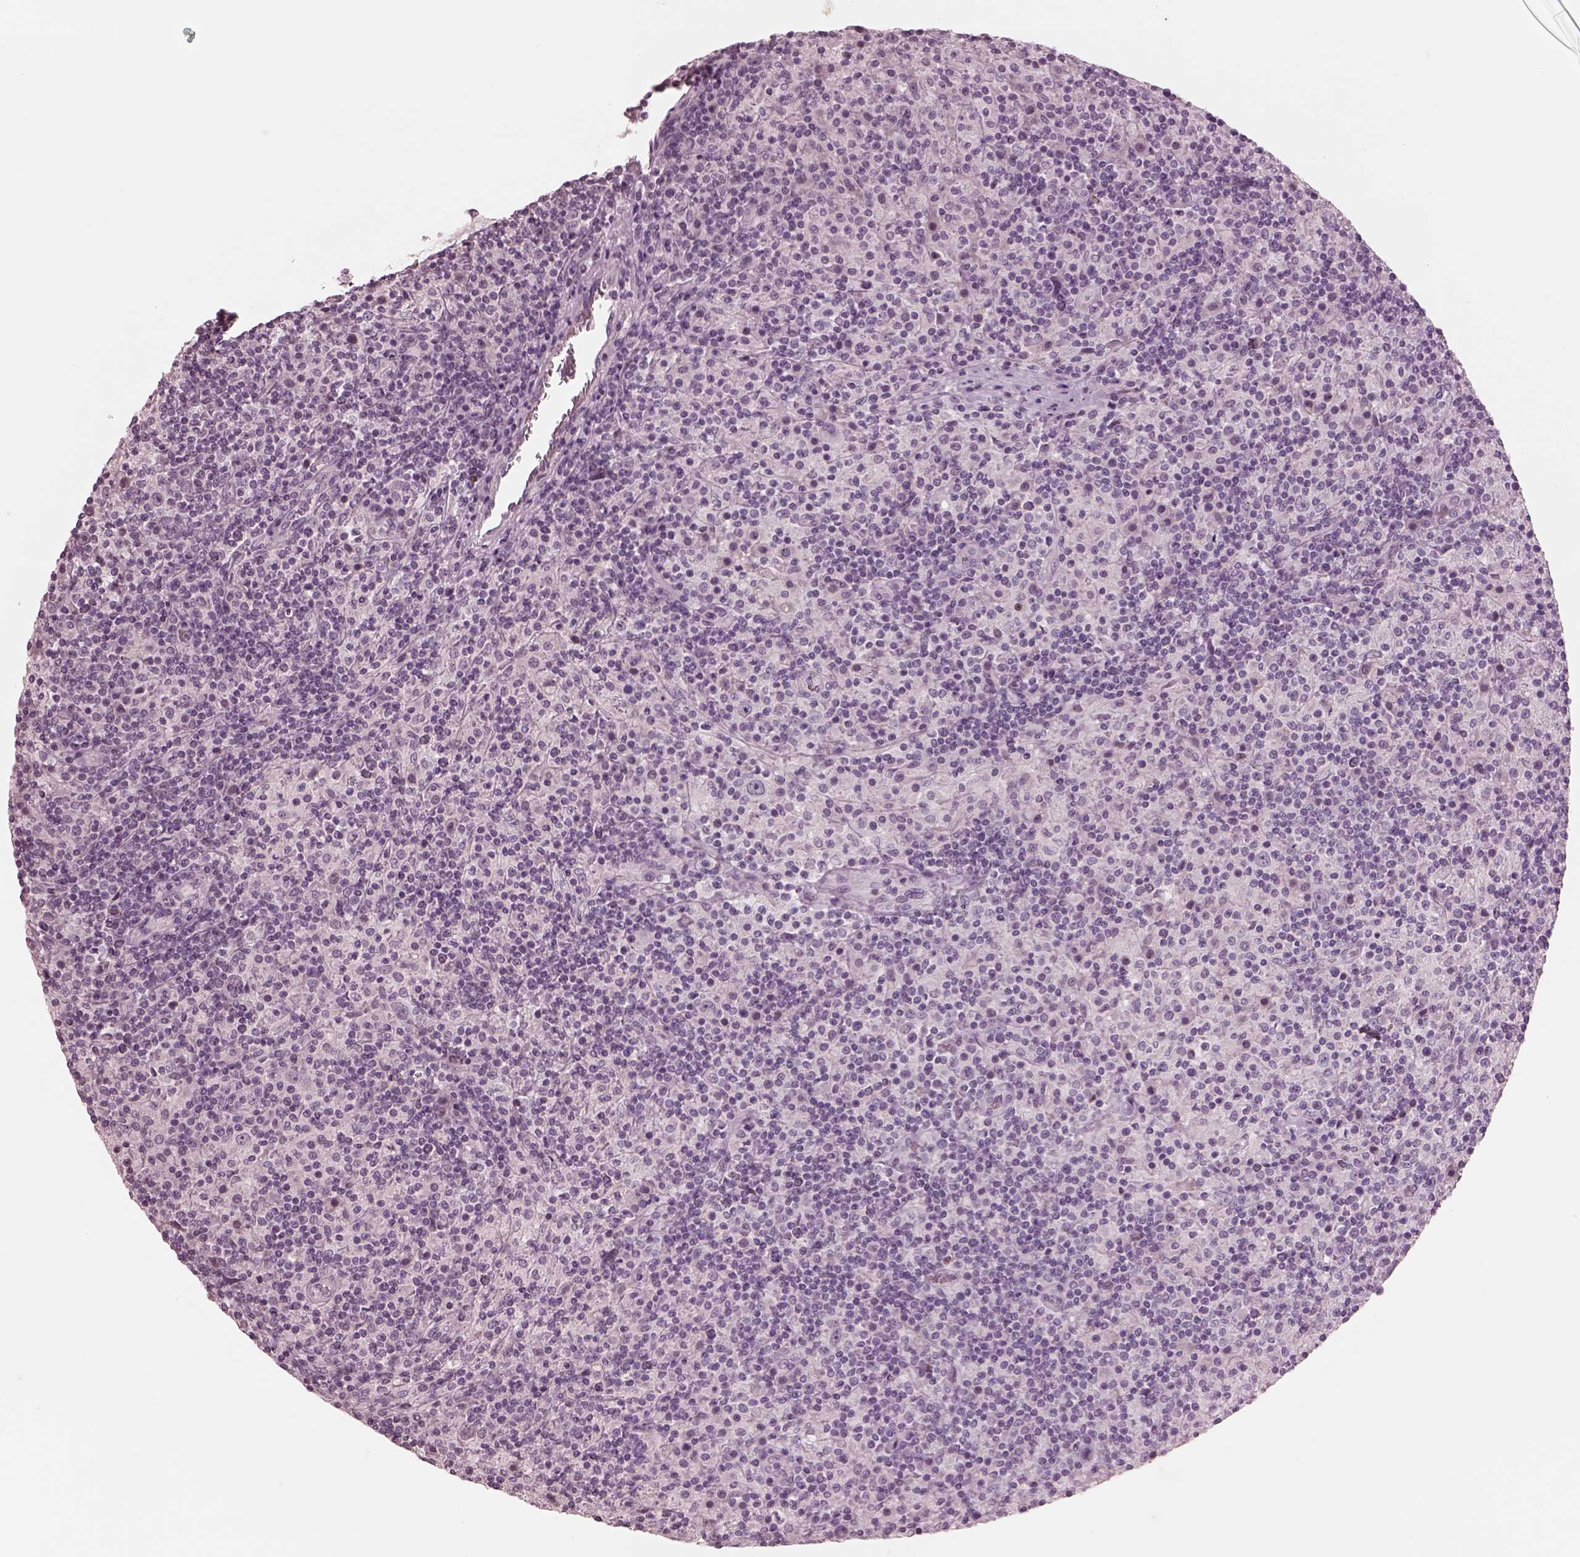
{"staining": {"intensity": "negative", "quantity": "none", "location": "none"}, "tissue": "lymphoma", "cell_type": "Tumor cells", "image_type": "cancer", "snomed": [{"axis": "morphology", "description": "Hodgkin's disease, NOS"}, {"axis": "topography", "description": "Lymph node"}], "caption": "A high-resolution histopathology image shows IHC staining of Hodgkin's disease, which displays no significant staining in tumor cells.", "gene": "SOX9", "patient": {"sex": "male", "age": 70}}